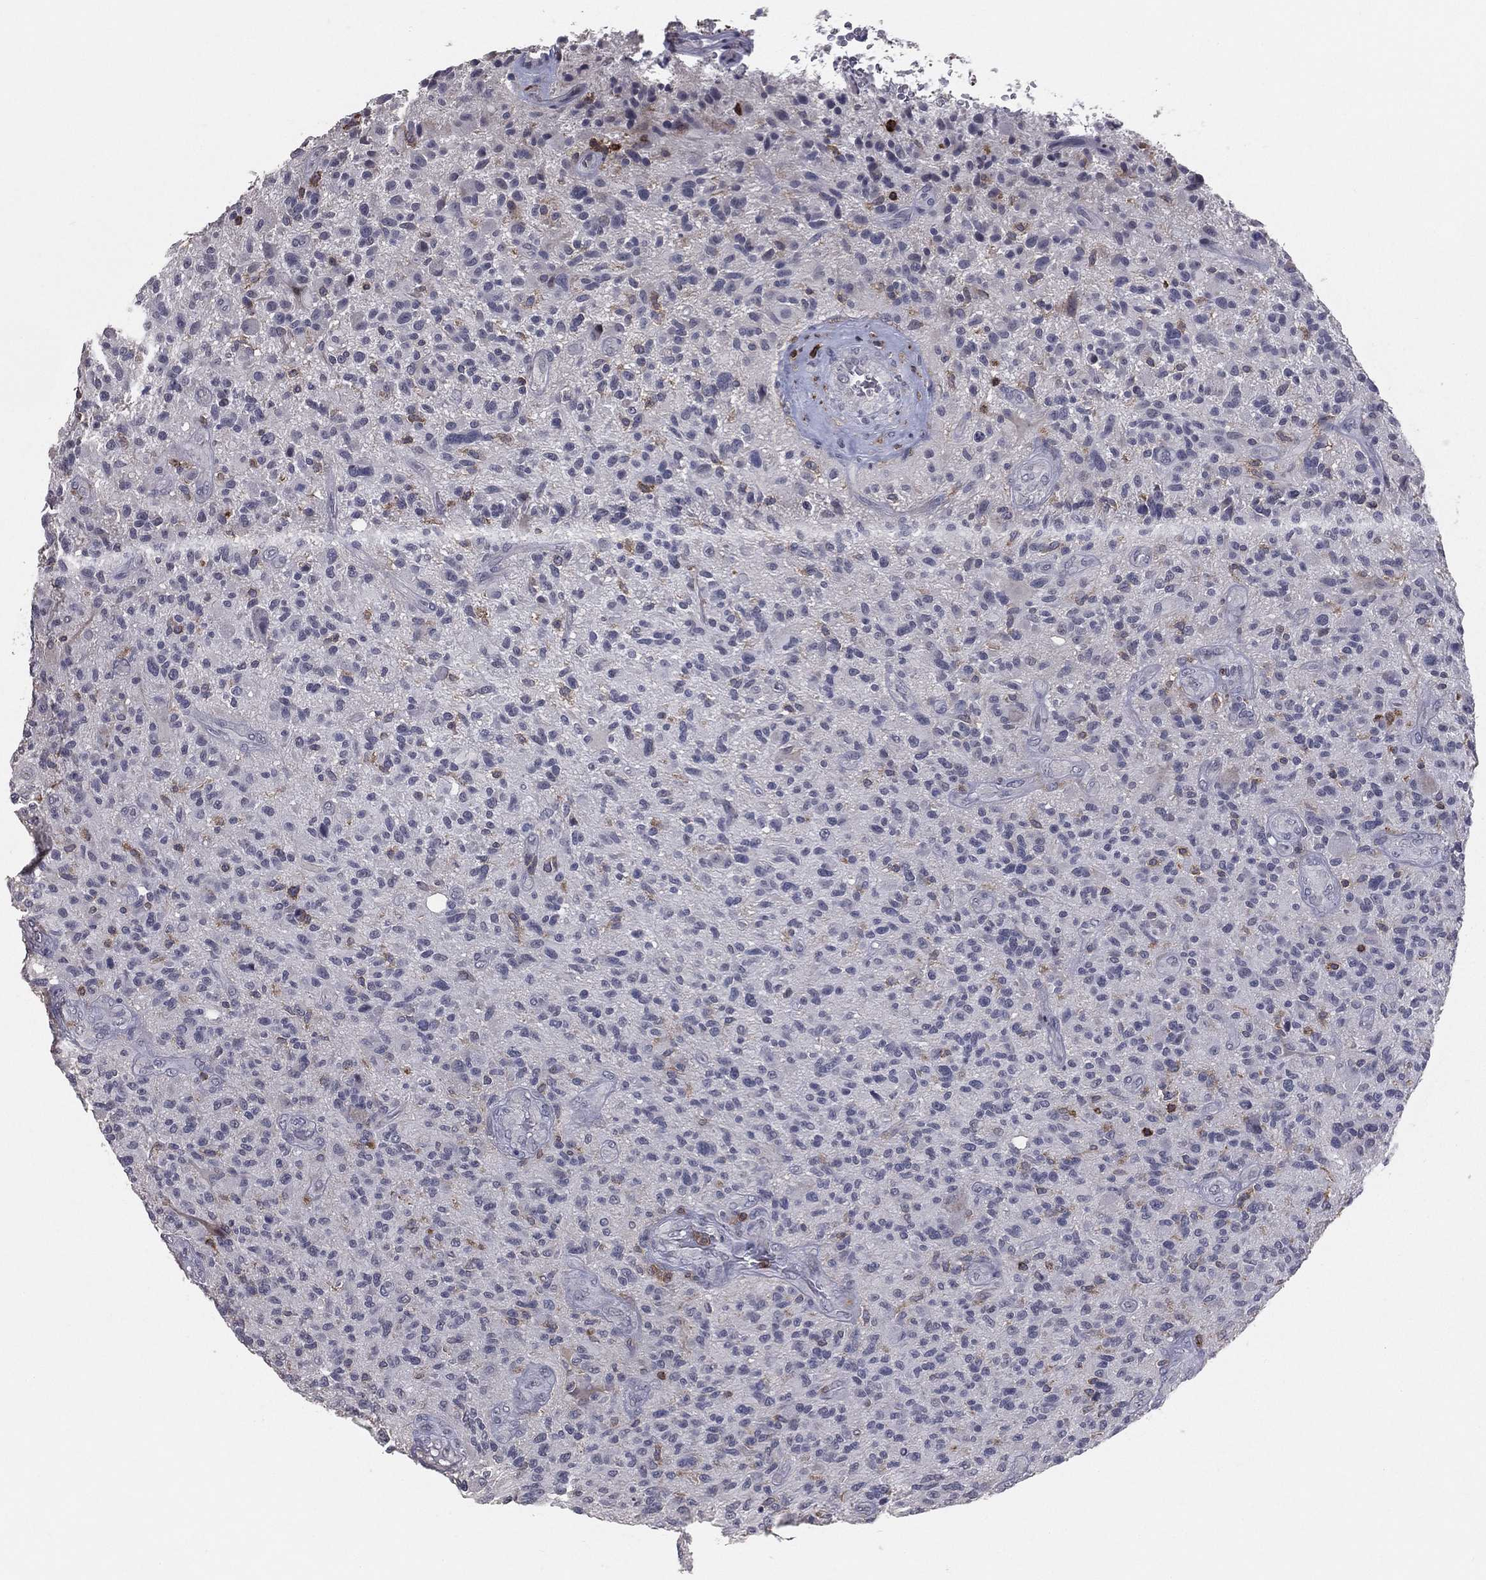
{"staining": {"intensity": "negative", "quantity": "none", "location": "none"}, "tissue": "glioma", "cell_type": "Tumor cells", "image_type": "cancer", "snomed": [{"axis": "morphology", "description": "Glioma, malignant, High grade"}, {"axis": "topography", "description": "Brain"}], "caption": "Tumor cells are negative for brown protein staining in high-grade glioma (malignant).", "gene": "PSTPIP1", "patient": {"sex": "male", "age": 47}}